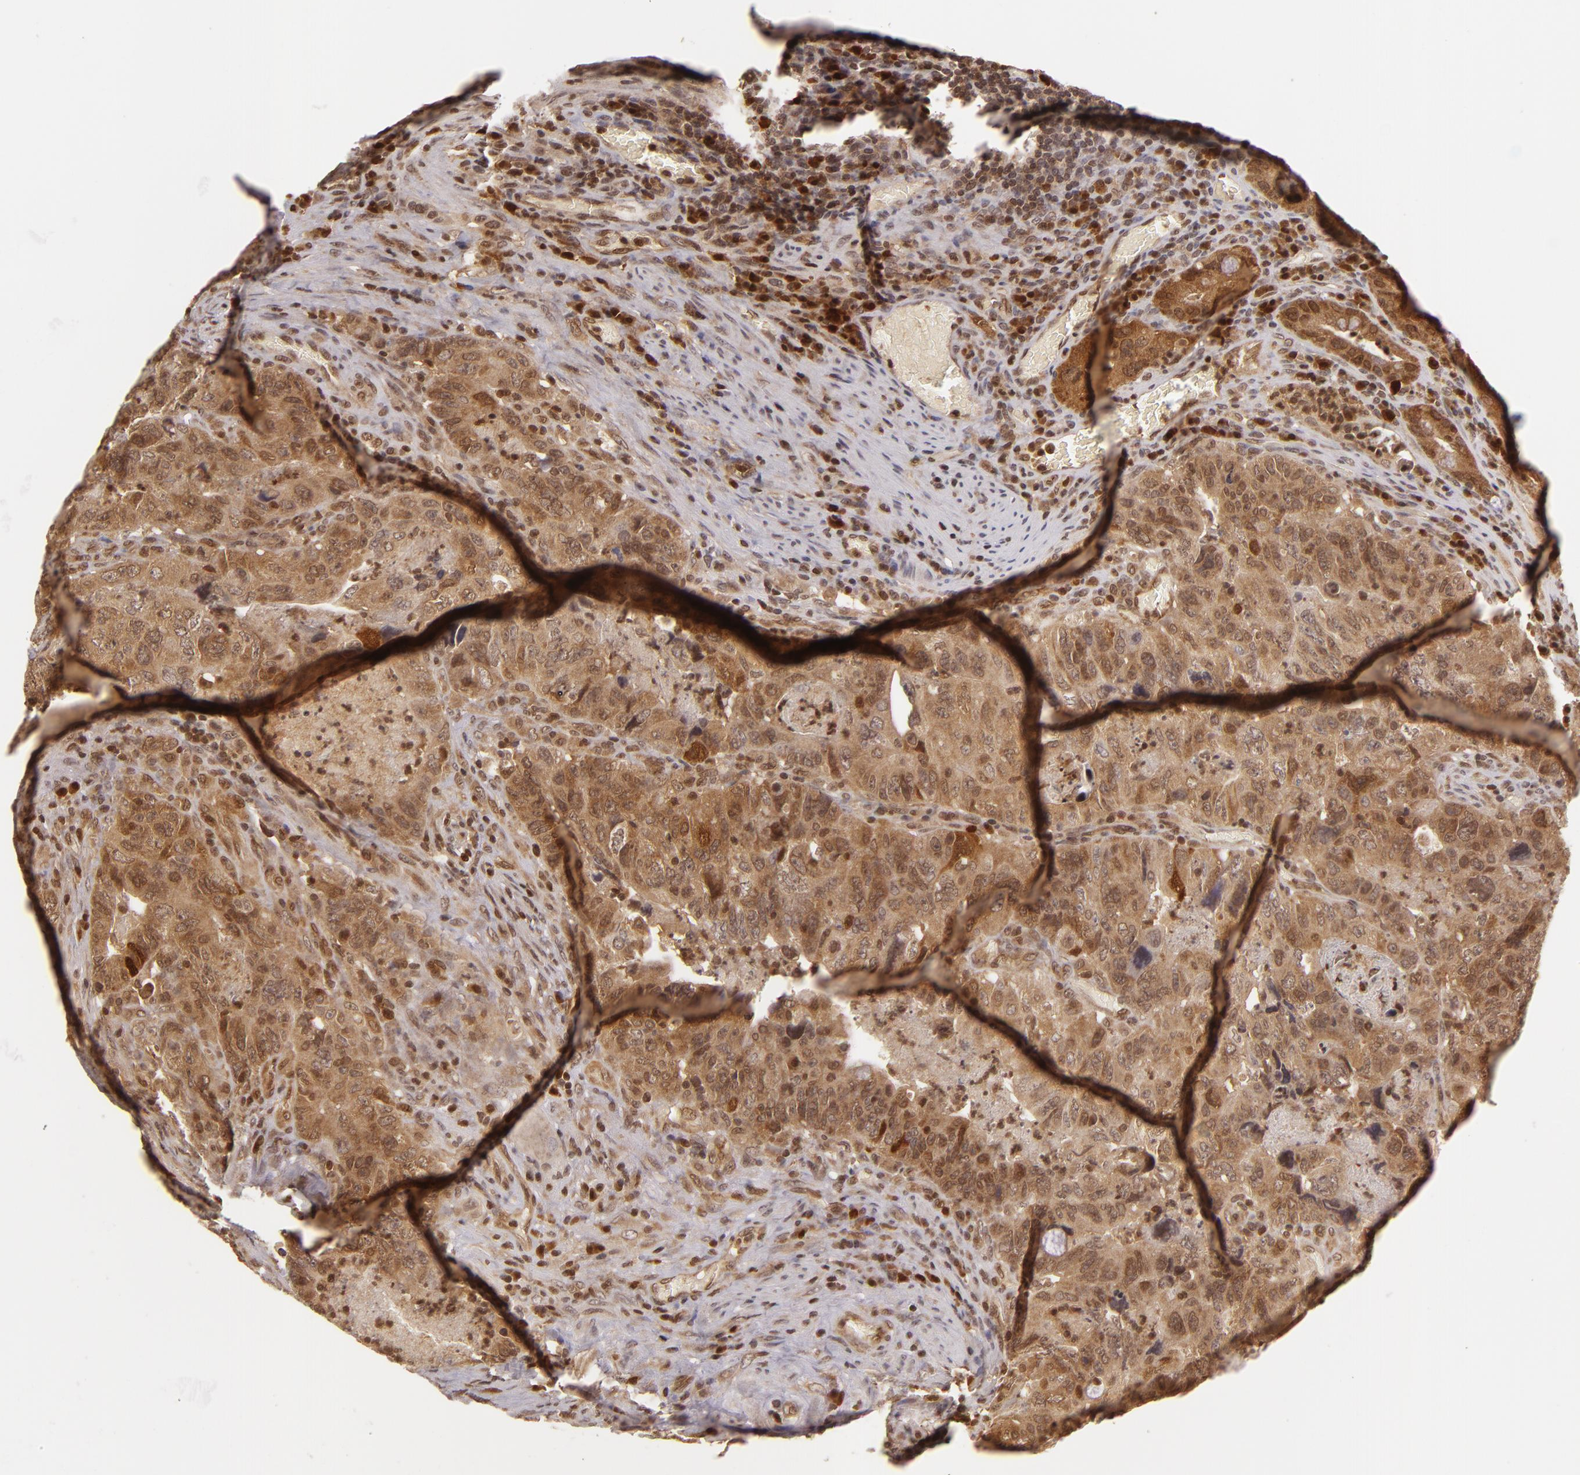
{"staining": {"intensity": "strong", "quantity": ">75%", "location": "cytoplasmic/membranous"}, "tissue": "colorectal cancer", "cell_type": "Tumor cells", "image_type": "cancer", "snomed": [{"axis": "morphology", "description": "Adenocarcinoma, NOS"}, {"axis": "topography", "description": "Rectum"}], "caption": "Colorectal cancer stained for a protein (brown) exhibits strong cytoplasmic/membranous positive staining in approximately >75% of tumor cells.", "gene": "ZBTB33", "patient": {"sex": "female", "age": 82}}